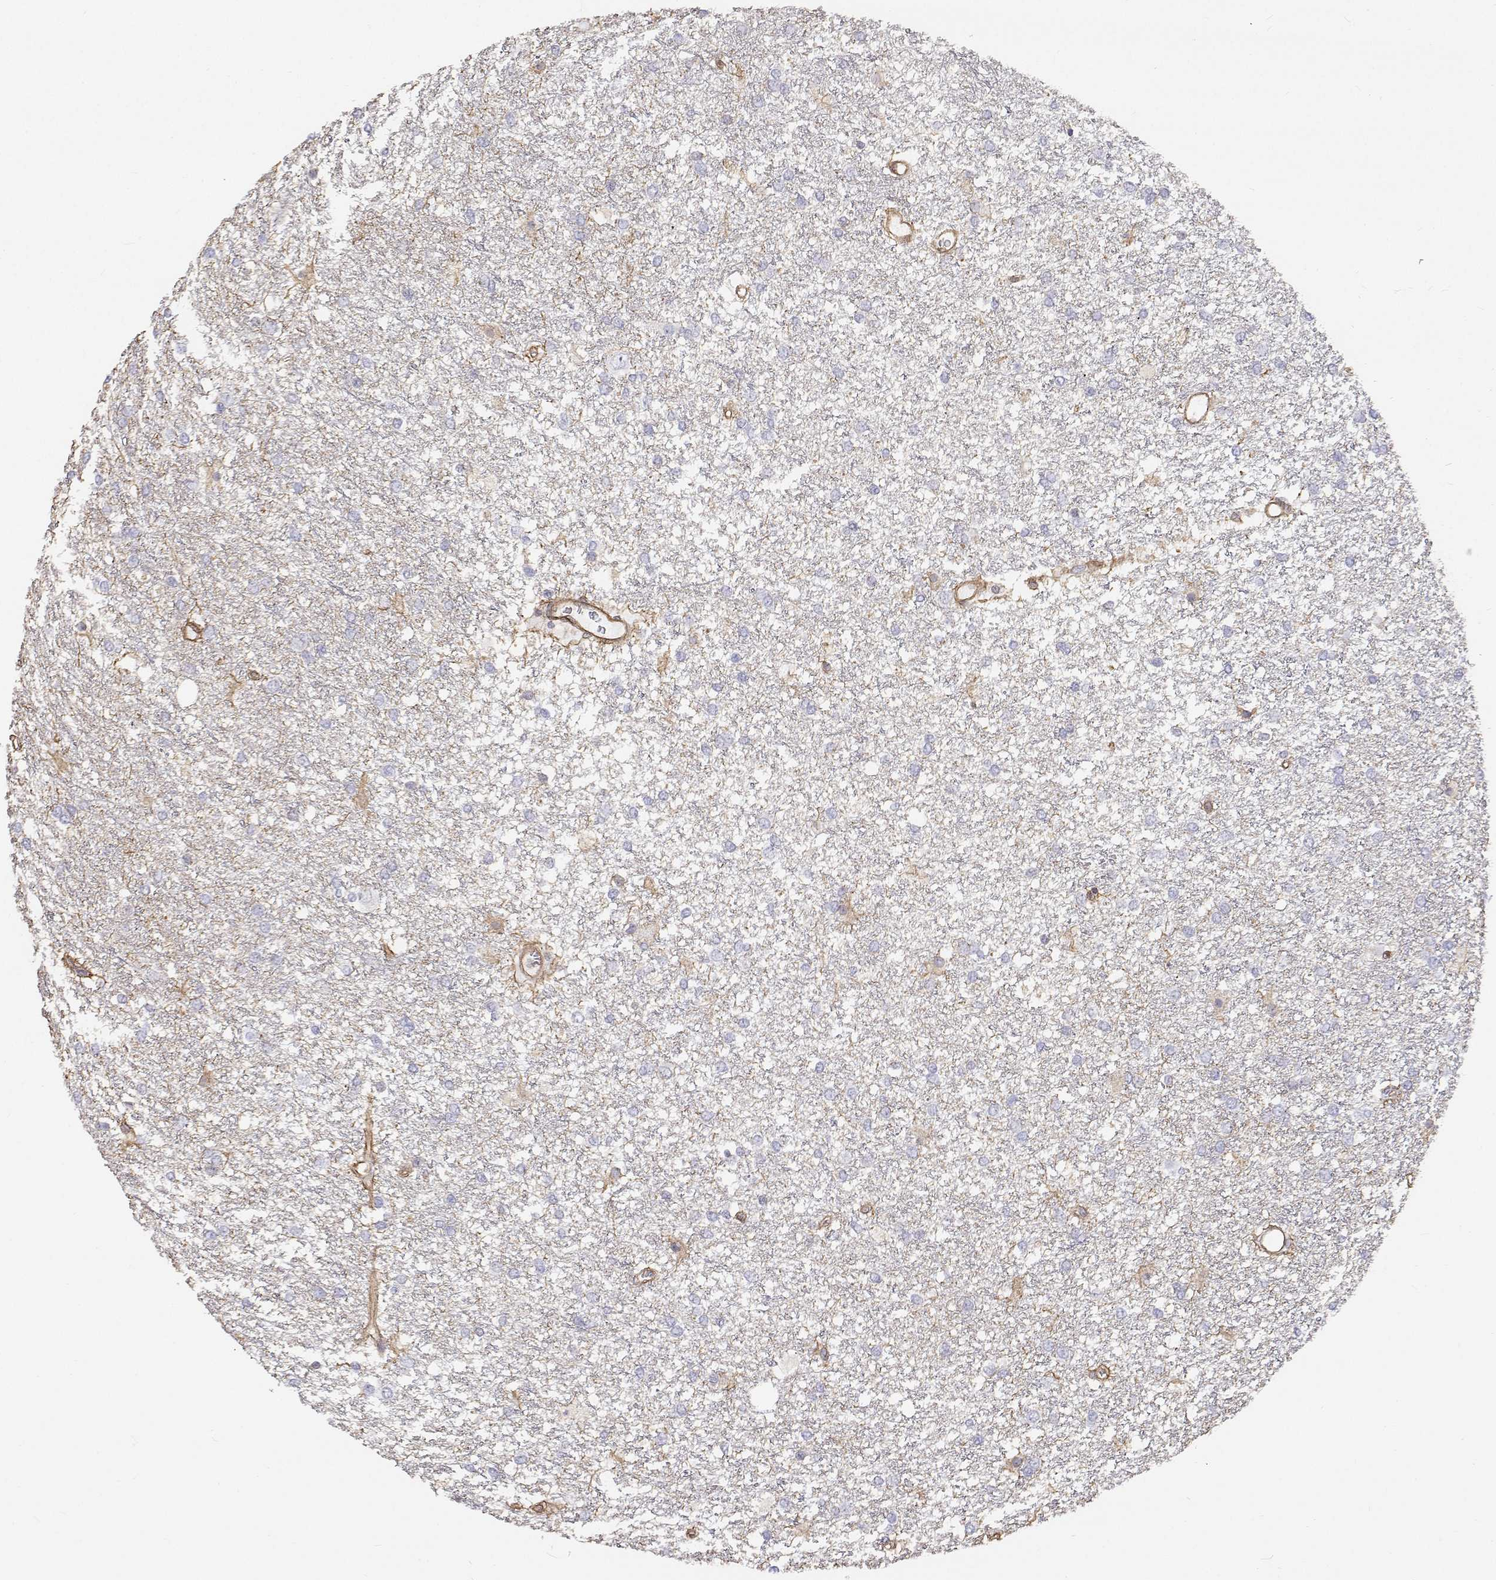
{"staining": {"intensity": "negative", "quantity": "none", "location": "none"}, "tissue": "glioma", "cell_type": "Tumor cells", "image_type": "cancer", "snomed": [{"axis": "morphology", "description": "Glioma, malignant, High grade"}, {"axis": "topography", "description": "Brain"}], "caption": "Immunohistochemistry histopathology image of neoplastic tissue: malignant glioma (high-grade) stained with DAB (3,3'-diaminobenzidine) demonstrates no significant protein expression in tumor cells.", "gene": "GSDMA", "patient": {"sex": "female", "age": 61}}